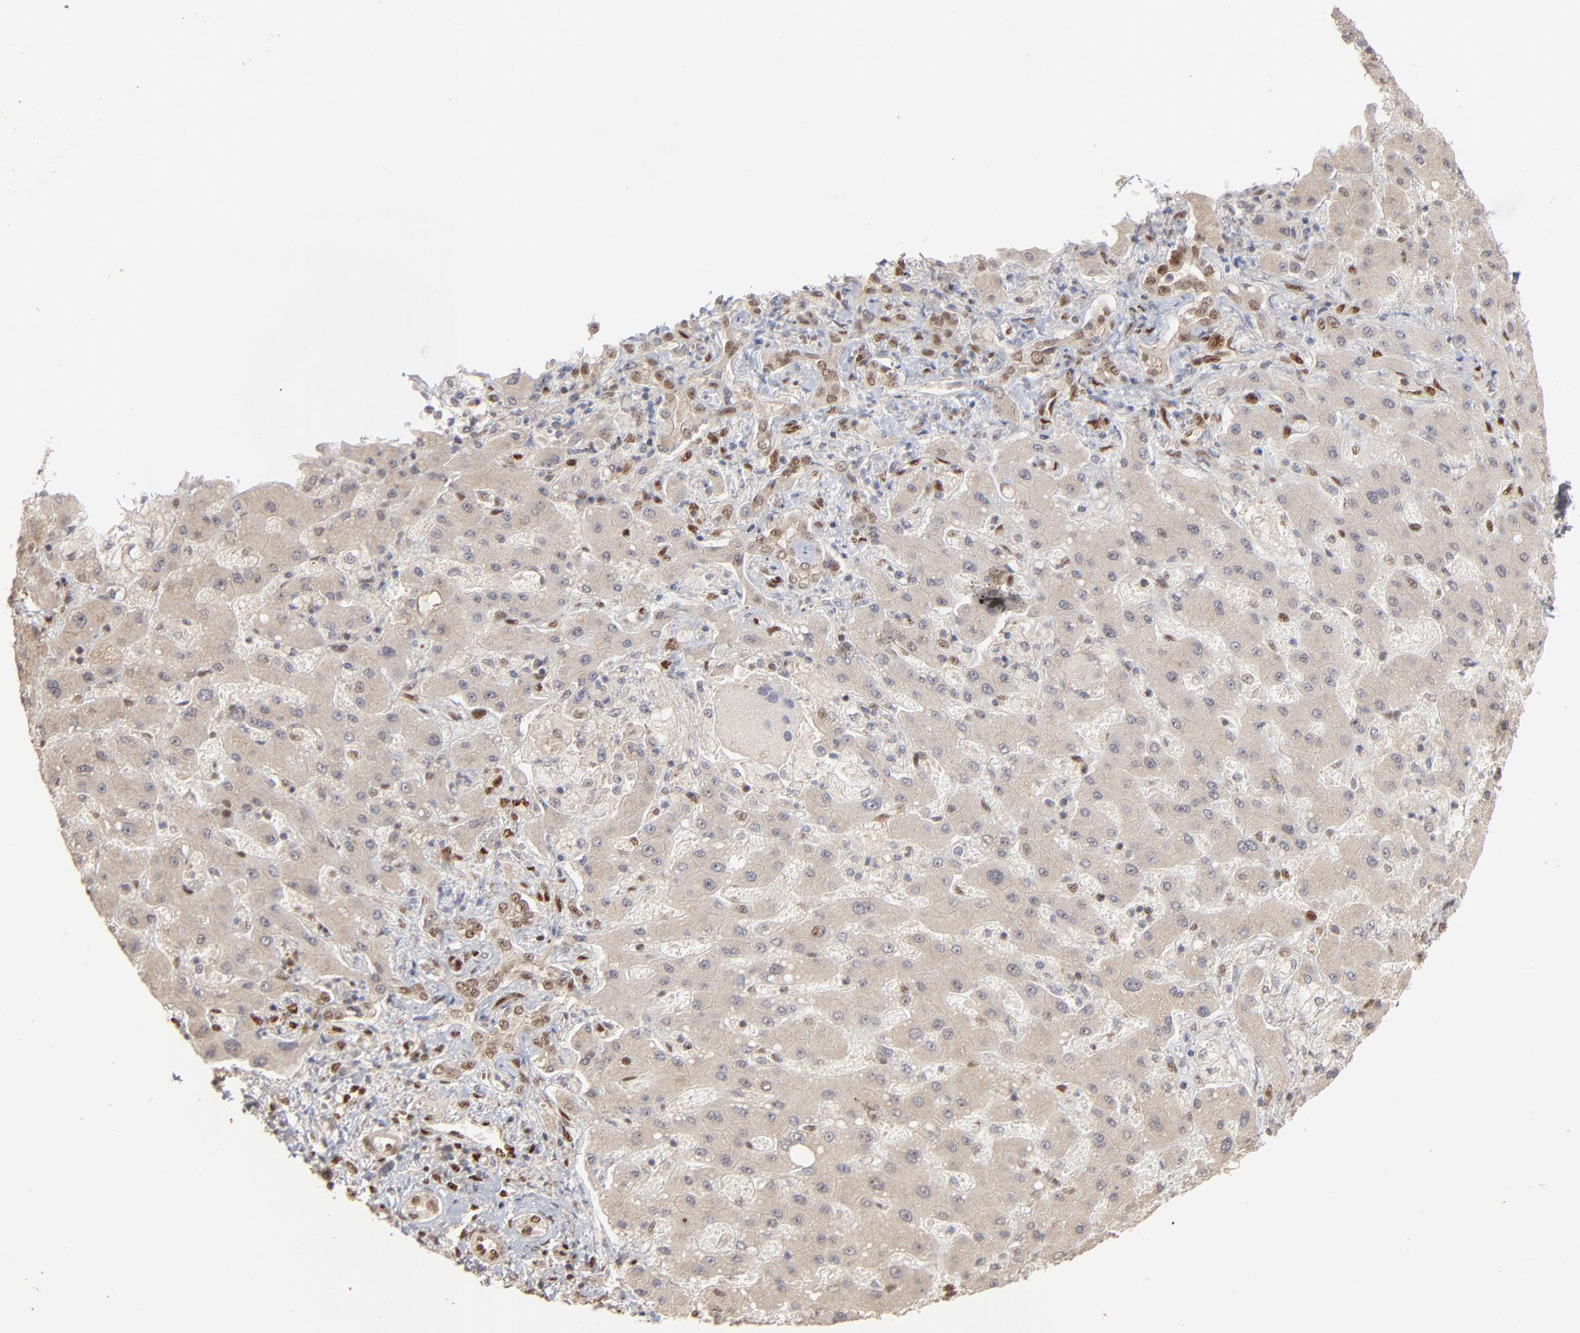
{"staining": {"intensity": "weak", "quantity": ">75%", "location": "cytoplasmic/membranous"}, "tissue": "liver cancer", "cell_type": "Tumor cells", "image_type": "cancer", "snomed": [{"axis": "morphology", "description": "Cholangiocarcinoma"}, {"axis": "topography", "description": "Liver"}], "caption": "Immunohistochemistry (IHC) histopathology image of neoplastic tissue: cholangiocarcinoma (liver) stained using IHC shows low levels of weak protein expression localized specifically in the cytoplasmic/membranous of tumor cells, appearing as a cytoplasmic/membranous brown color.", "gene": "NFIB", "patient": {"sex": "male", "age": 50}}